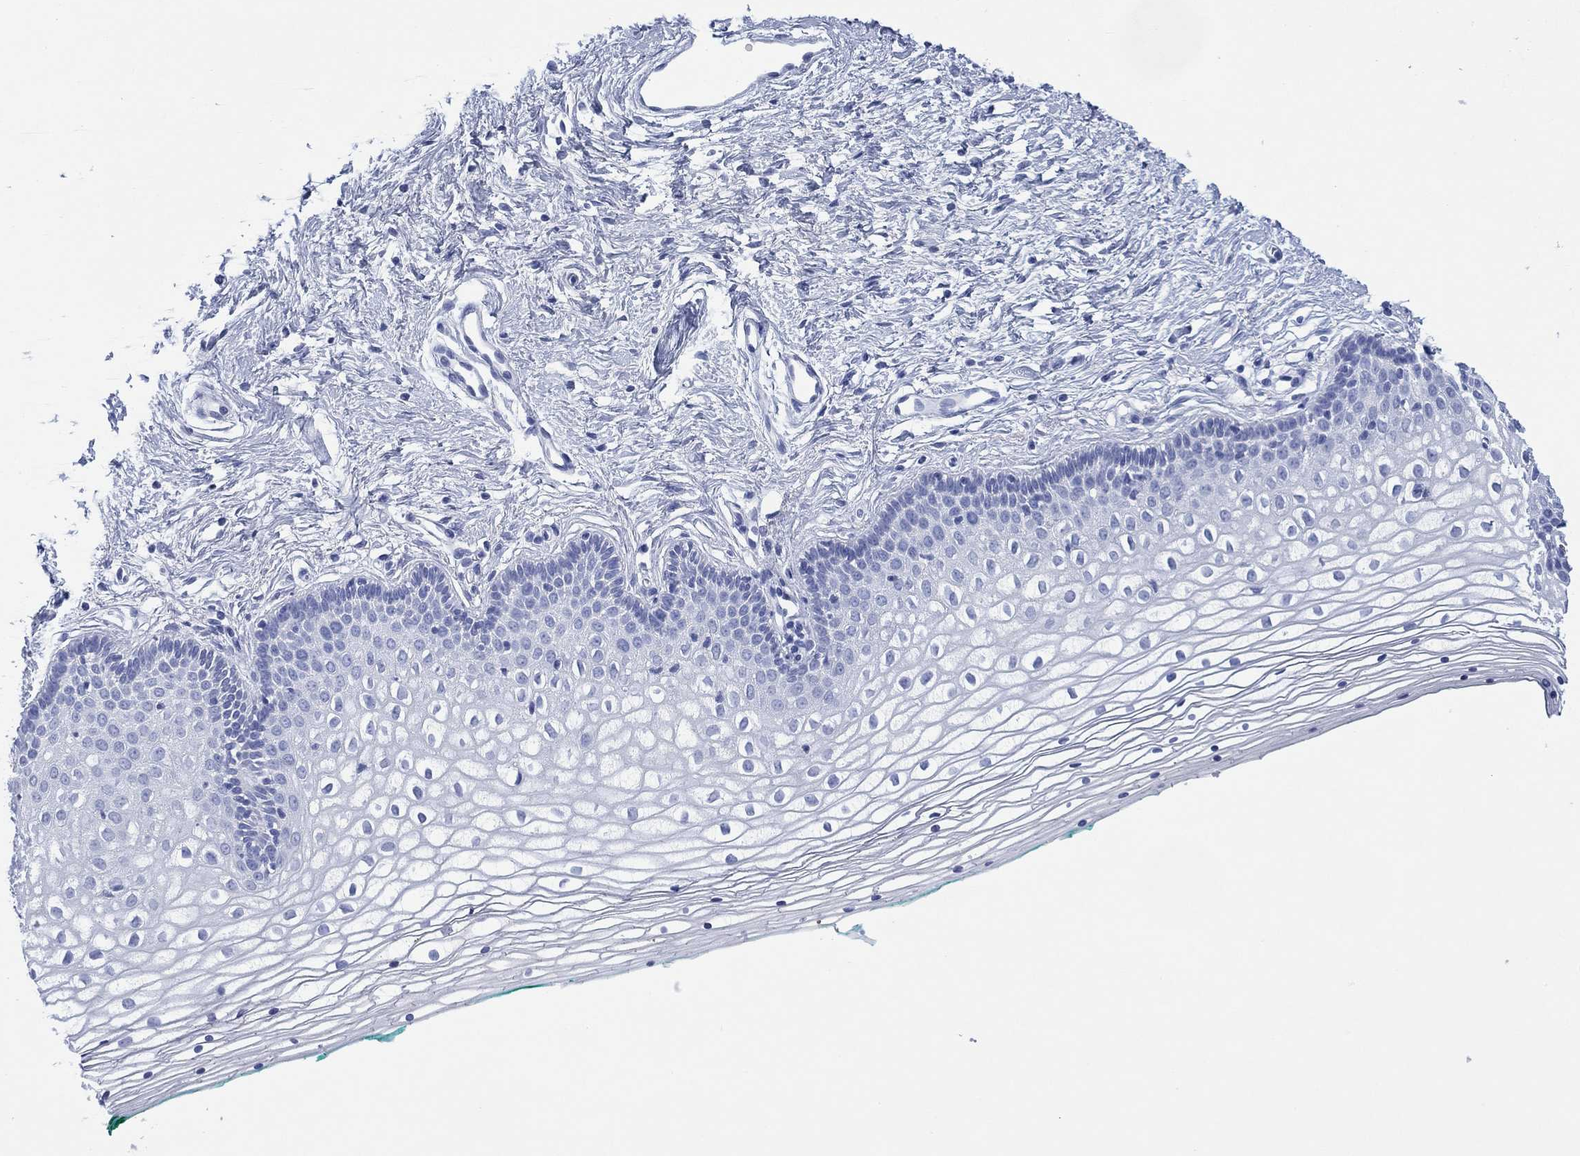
{"staining": {"intensity": "negative", "quantity": "none", "location": "none"}, "tissue": "vagina", "cell_type": "Squamous epithelial cells", "image_type": "normal", "snomed": [{"axis": "morphology", "description": "Normal tissue, NOS"}, {"axis": "topography", "description": "Vagina"}], "caption": "This is an immunohistochemistry (IHC) photomicrograph of benign human vagina. There is no expression in squamous epithelial cells.", "gene": "SIGLECL1", "patient": {"sex": "female", "age": 36}}